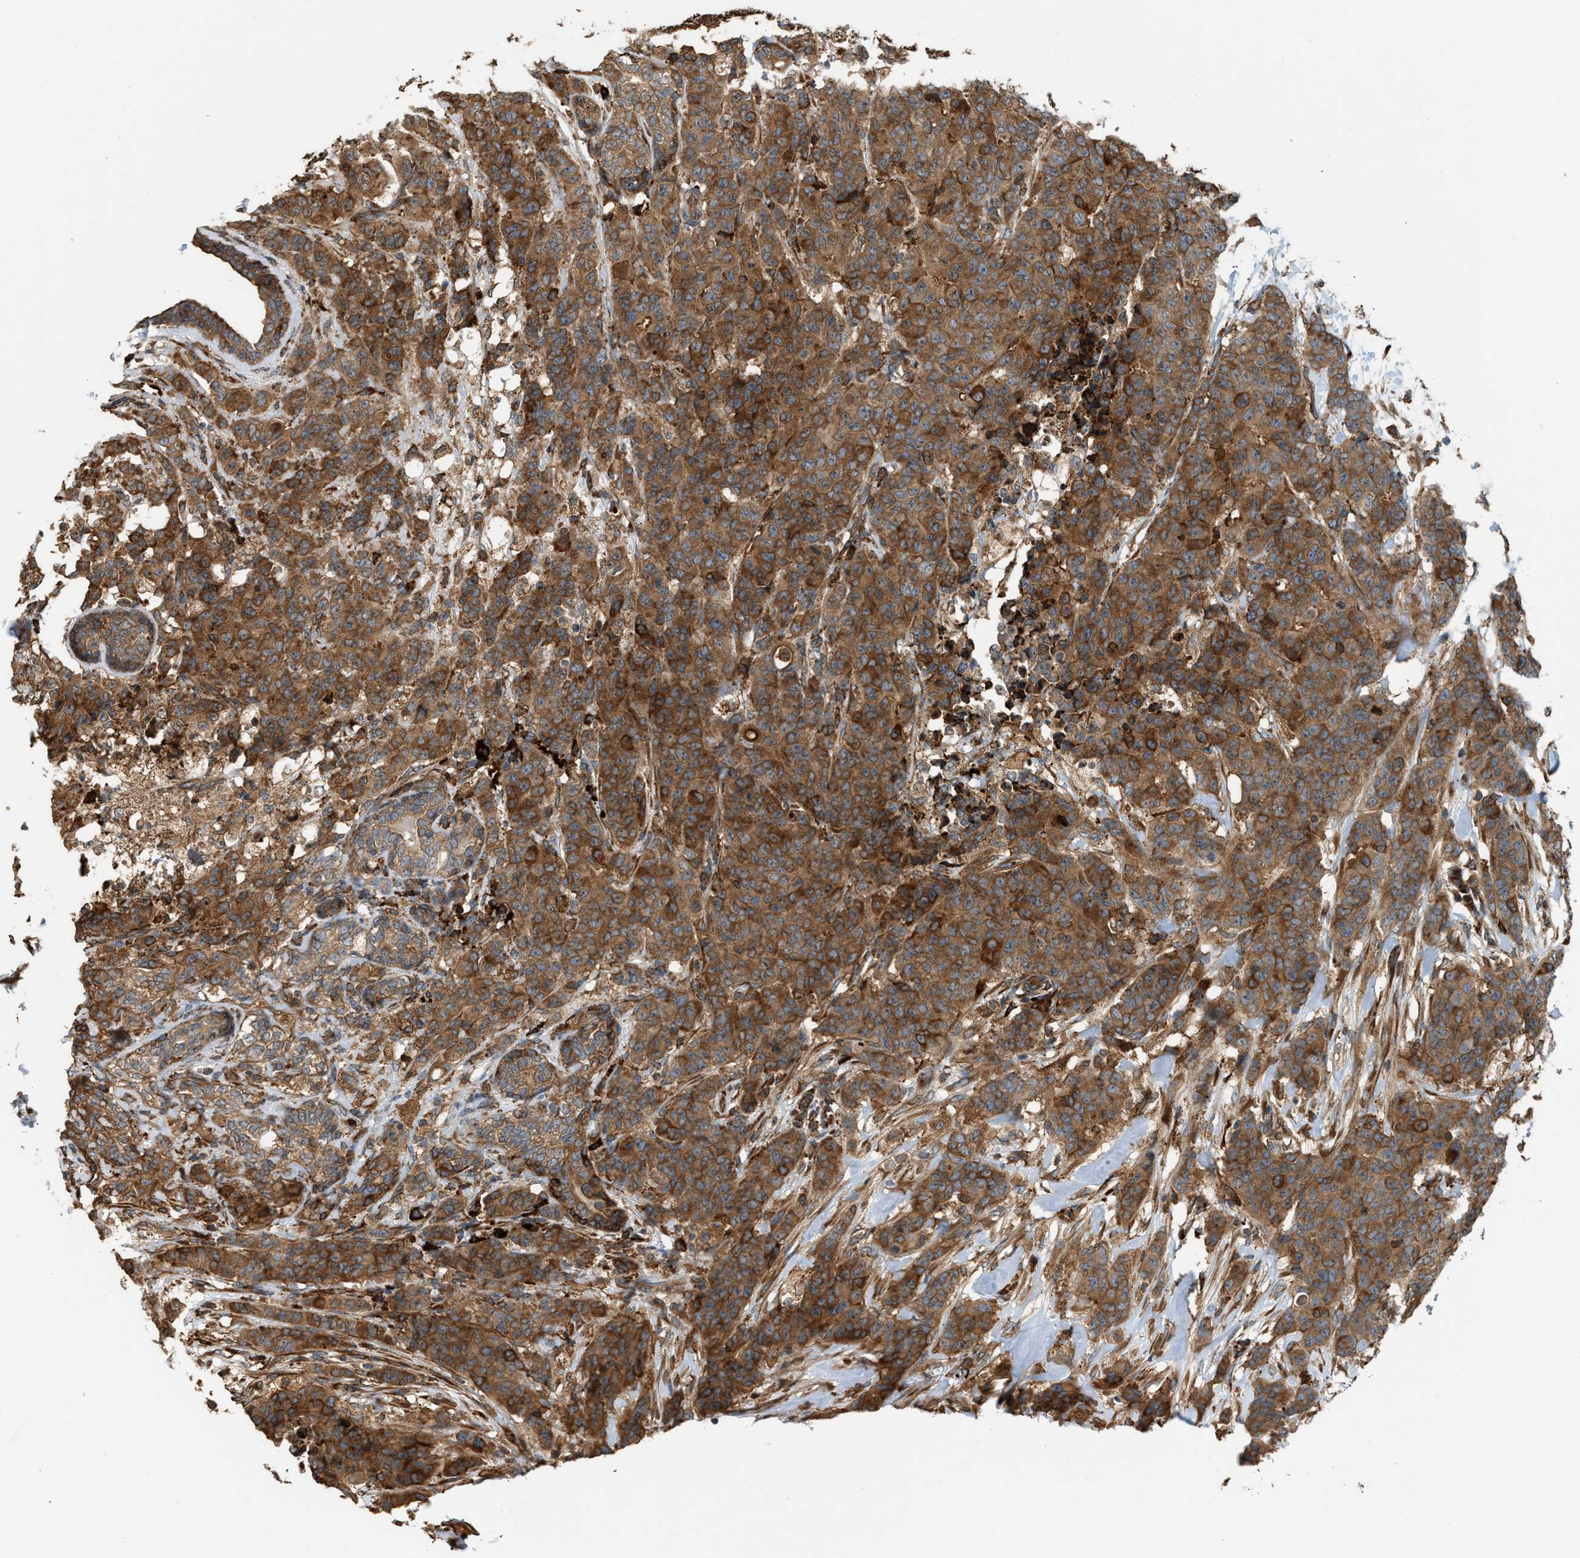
{"staining": {"intensity": "strong", "quantity": ">75%", "location": "cytoplasmic/membranous"}, "tissue": "breast cancer", "cell_type": "Tumor cells", "image_type": "cancer", "snomed": [{"axis": "morphology", "description": "Normal tissue, NOS"}, {"axis": "morphology", "description": "Duct carcinoma"}, {"axis": "topography", "description": "Breast"}], "caption": "This histopathology image reveals immunohistochemistry (IHC) staining of human intraductal carcinoma (breast), with high strong cytoplasmic/membranous positivity in about >75% of tumor cells.", "gene": "BAIAP2L1", "patient": {"sex": "female", "age": 40}}